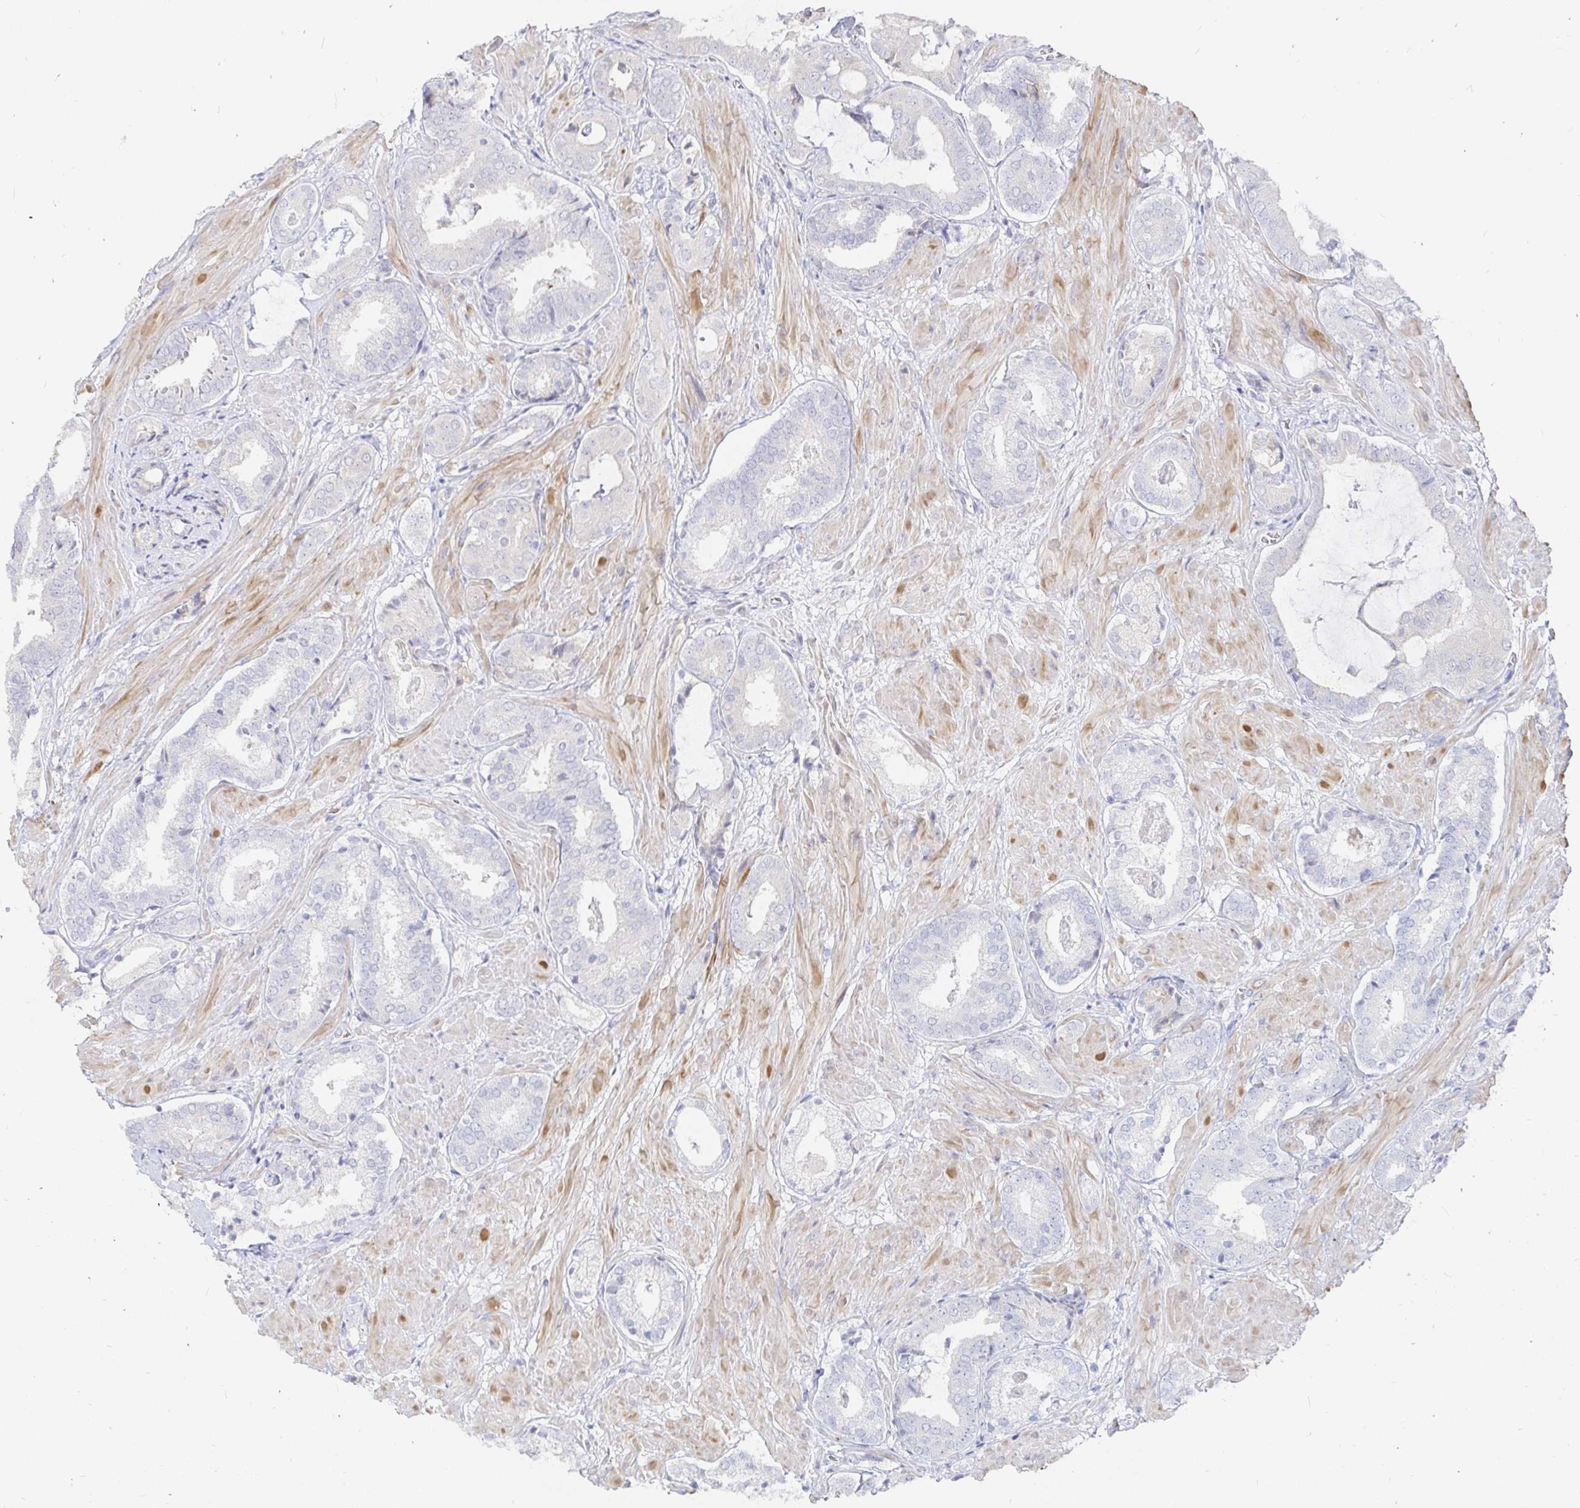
{"staining": {"intensity": "negative", "quantity": "none", "location": "none"}, "tissue": "prostate cancer", "cell_type": "Tumor cells", "image_type": "cancer", "snomed": [{"axis": "morphology", "description": "Adenocarcinoma, High grade"}, {"axis": "topography", "description": "Prostate"}], "caption": "A photomicrograph of prostate cancer stained for a protein demonstrates no brown staining in tumor cells.", "gene": "KCTD19", "patient": {"sex": "male", "age": 56}}